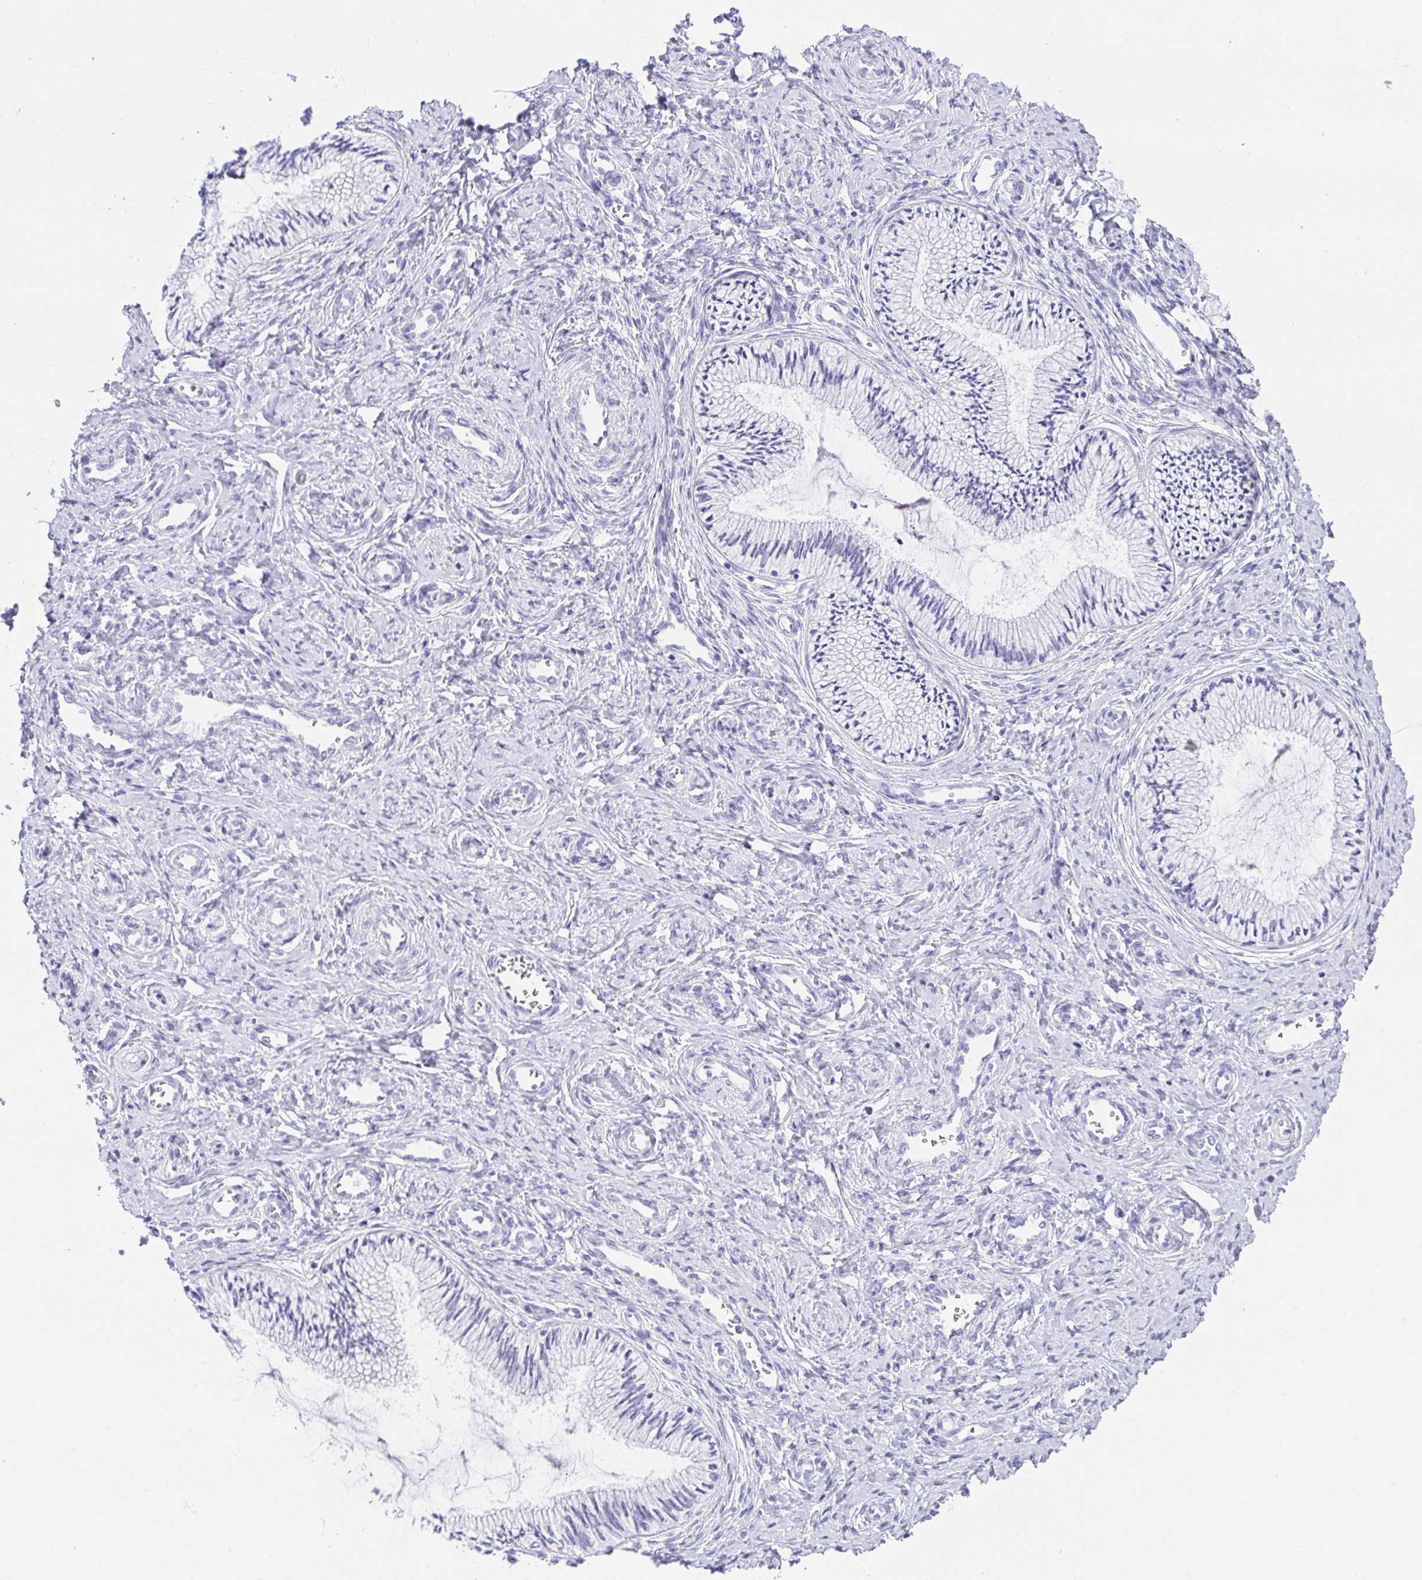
{"staining": {"intensity": "negative", "quantity": "none", "location": "none"}, "tissue": "cervix", "cell_type": "Glandular cells", "image_type": "normal", "snomed": [{"axis": "morphology", "description": "Normal tissue, NOS"}, {"axis": "topography", "description": "Cervix"}], "caption": "IHC of normal human cervix shows no expression in glandular cells. (DAB immunohistochemistry (IHC), high magnification).", "gene": "CHAT", "patient": {"sex": "female", "age": 24}}